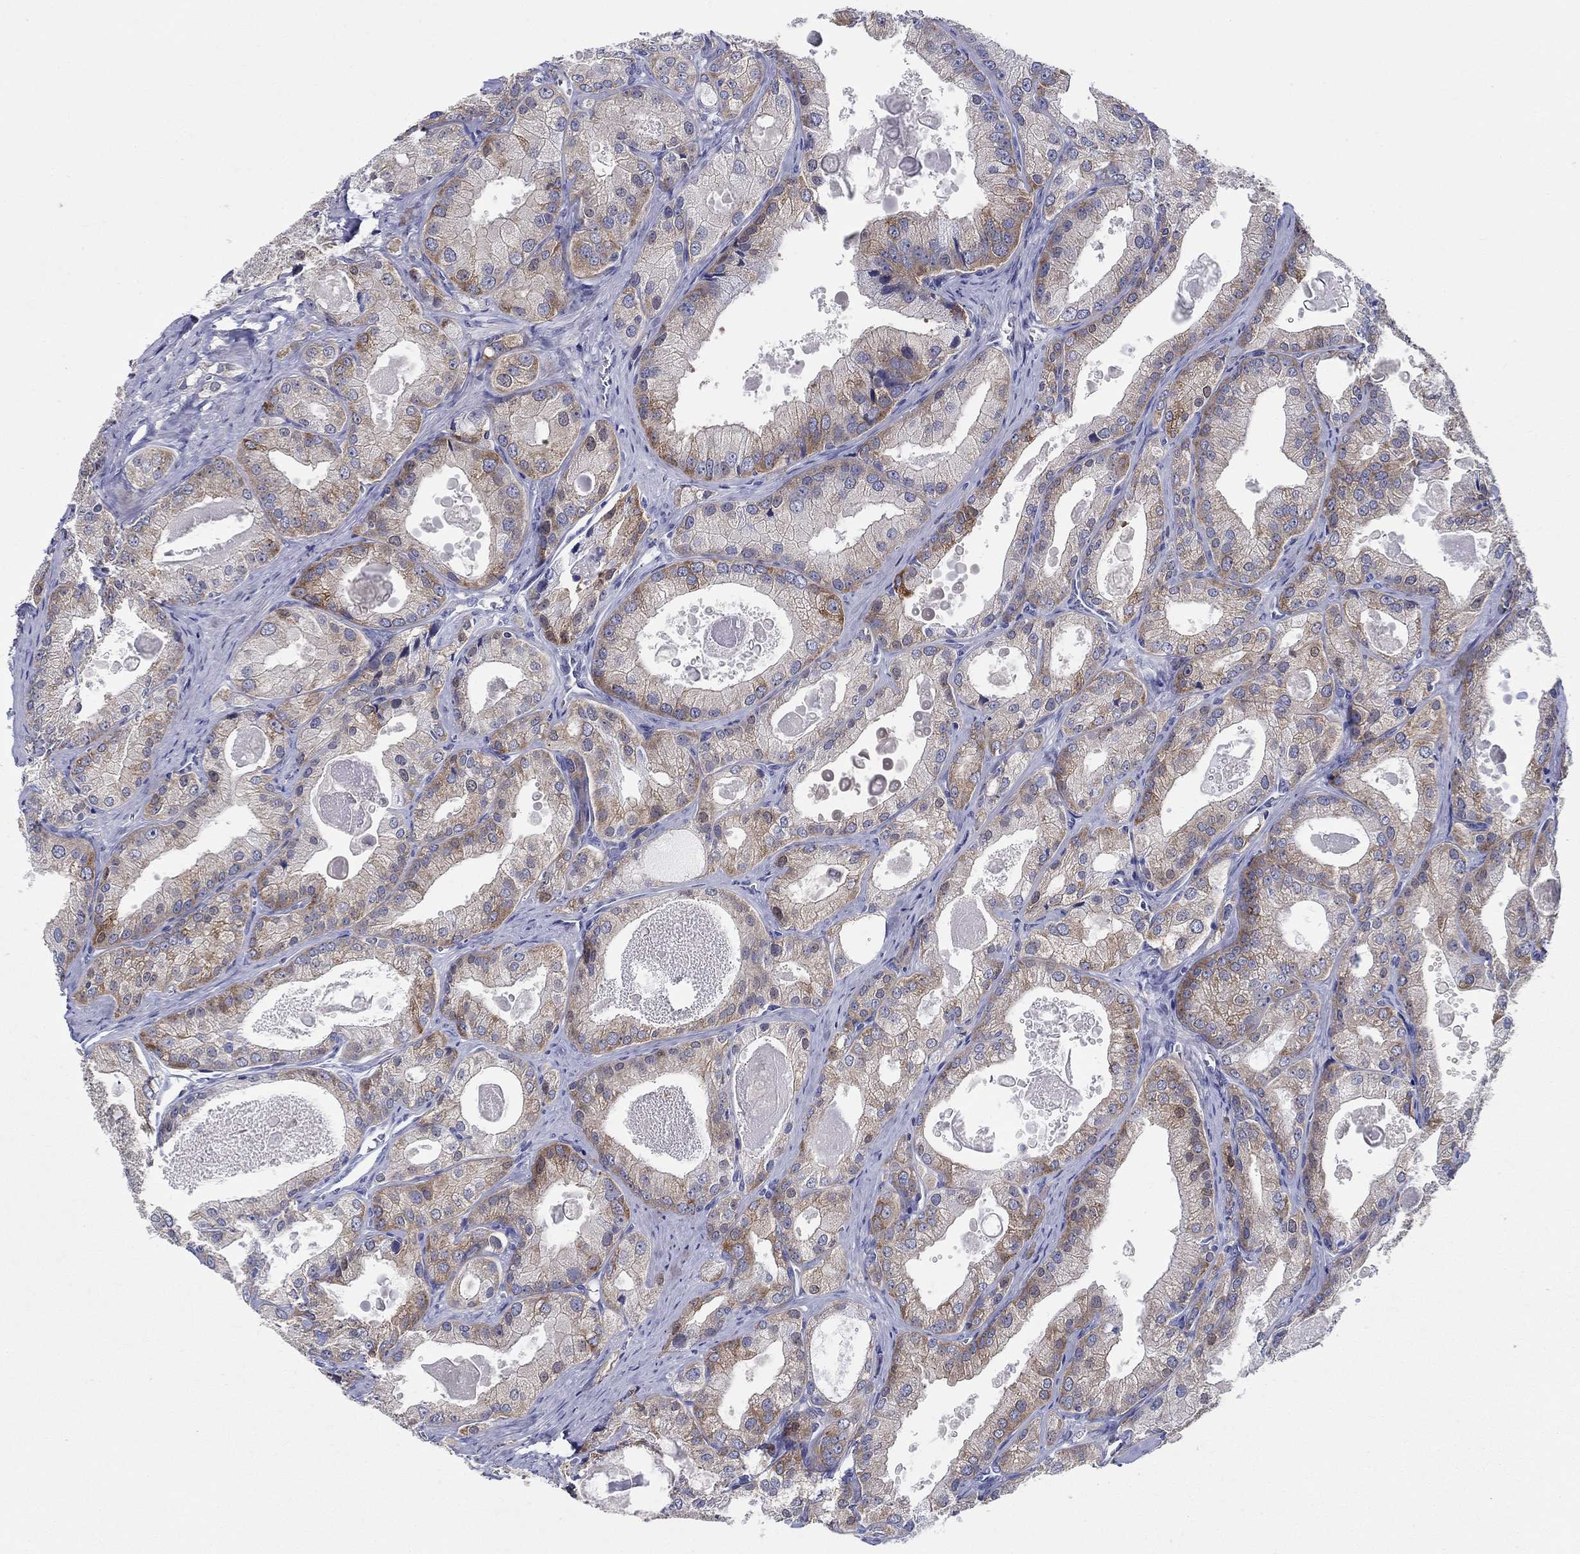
{"staining": {"intensity": "moderate", "quantity": "25%-75%", "location": "cytoplasmic/membranous"}, "tissue": "prostate cancer", "cell_type": "Tumor cells", "image_type": "cancer", "snomed": [{"axis": "morphology", "description": "Adenocarcinoma, NOS"}, {"axis": "morphology", "description": "Adenocarcinoma, High grade"}, {"axis": "topography", "description": "Prostate"}], "caption": "Protein staining displays moderate cytoplasmic/membranous positivity in about 25%-75% of tumor cells in adenocarcinoma (high-grade) (prostate). (IHC, brightfield microscopy, high magnification).", "gene": "RAP1GAP", "patient": {"sex": "male", "age": 70}}